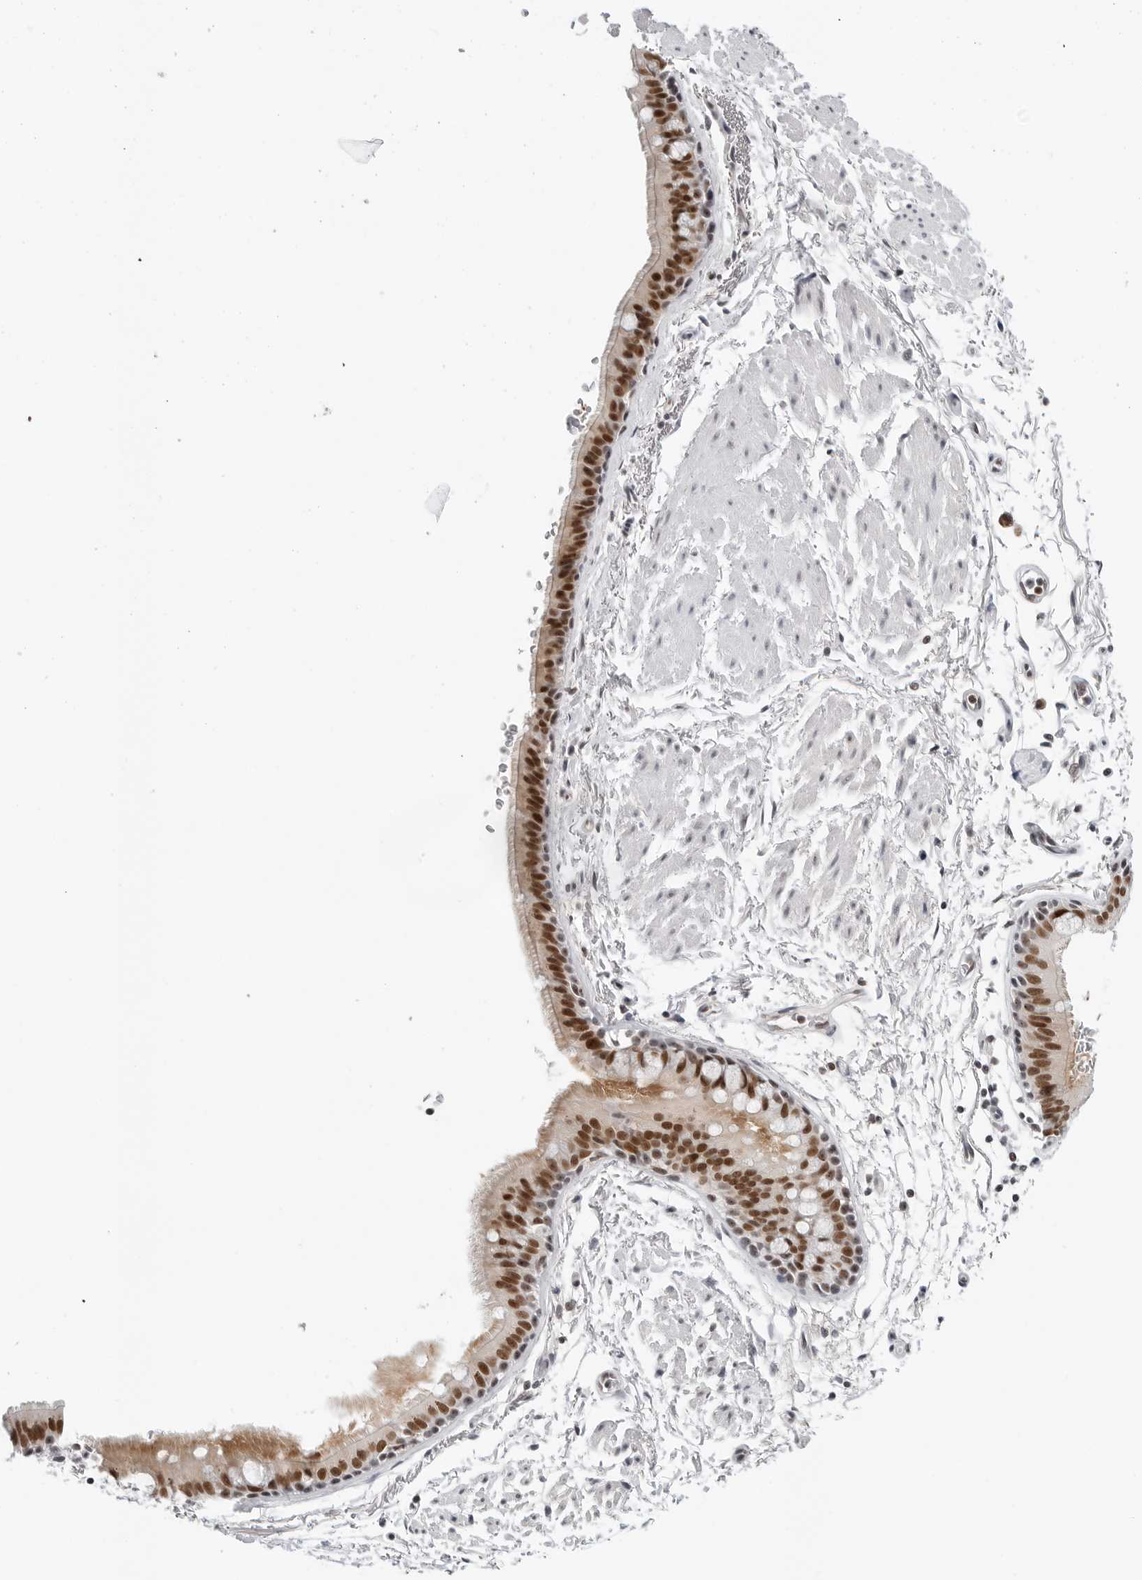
{"staining": {"intensity": "strong", "quantity": ">75%", "location": "nuclear"}, "tissue": "bronchus", "cell_type": "Respiratory epithelial cells", "image_type": "normal", "snomed": [{"axis": "morphology", "description": "Normal tissue, NOS"}, {"axis": "topography", "description": "Lymph node"}, {"axis": "topography", "description": "Bronchus"}], "caption": "Strong nuclear expression for a protein is appreciated in about >75% of respiratory epithelial cells of unremarkable bronchus using IHC.", "gene": "WRAP53", "patient": {"sex": "female", "age": 70}}